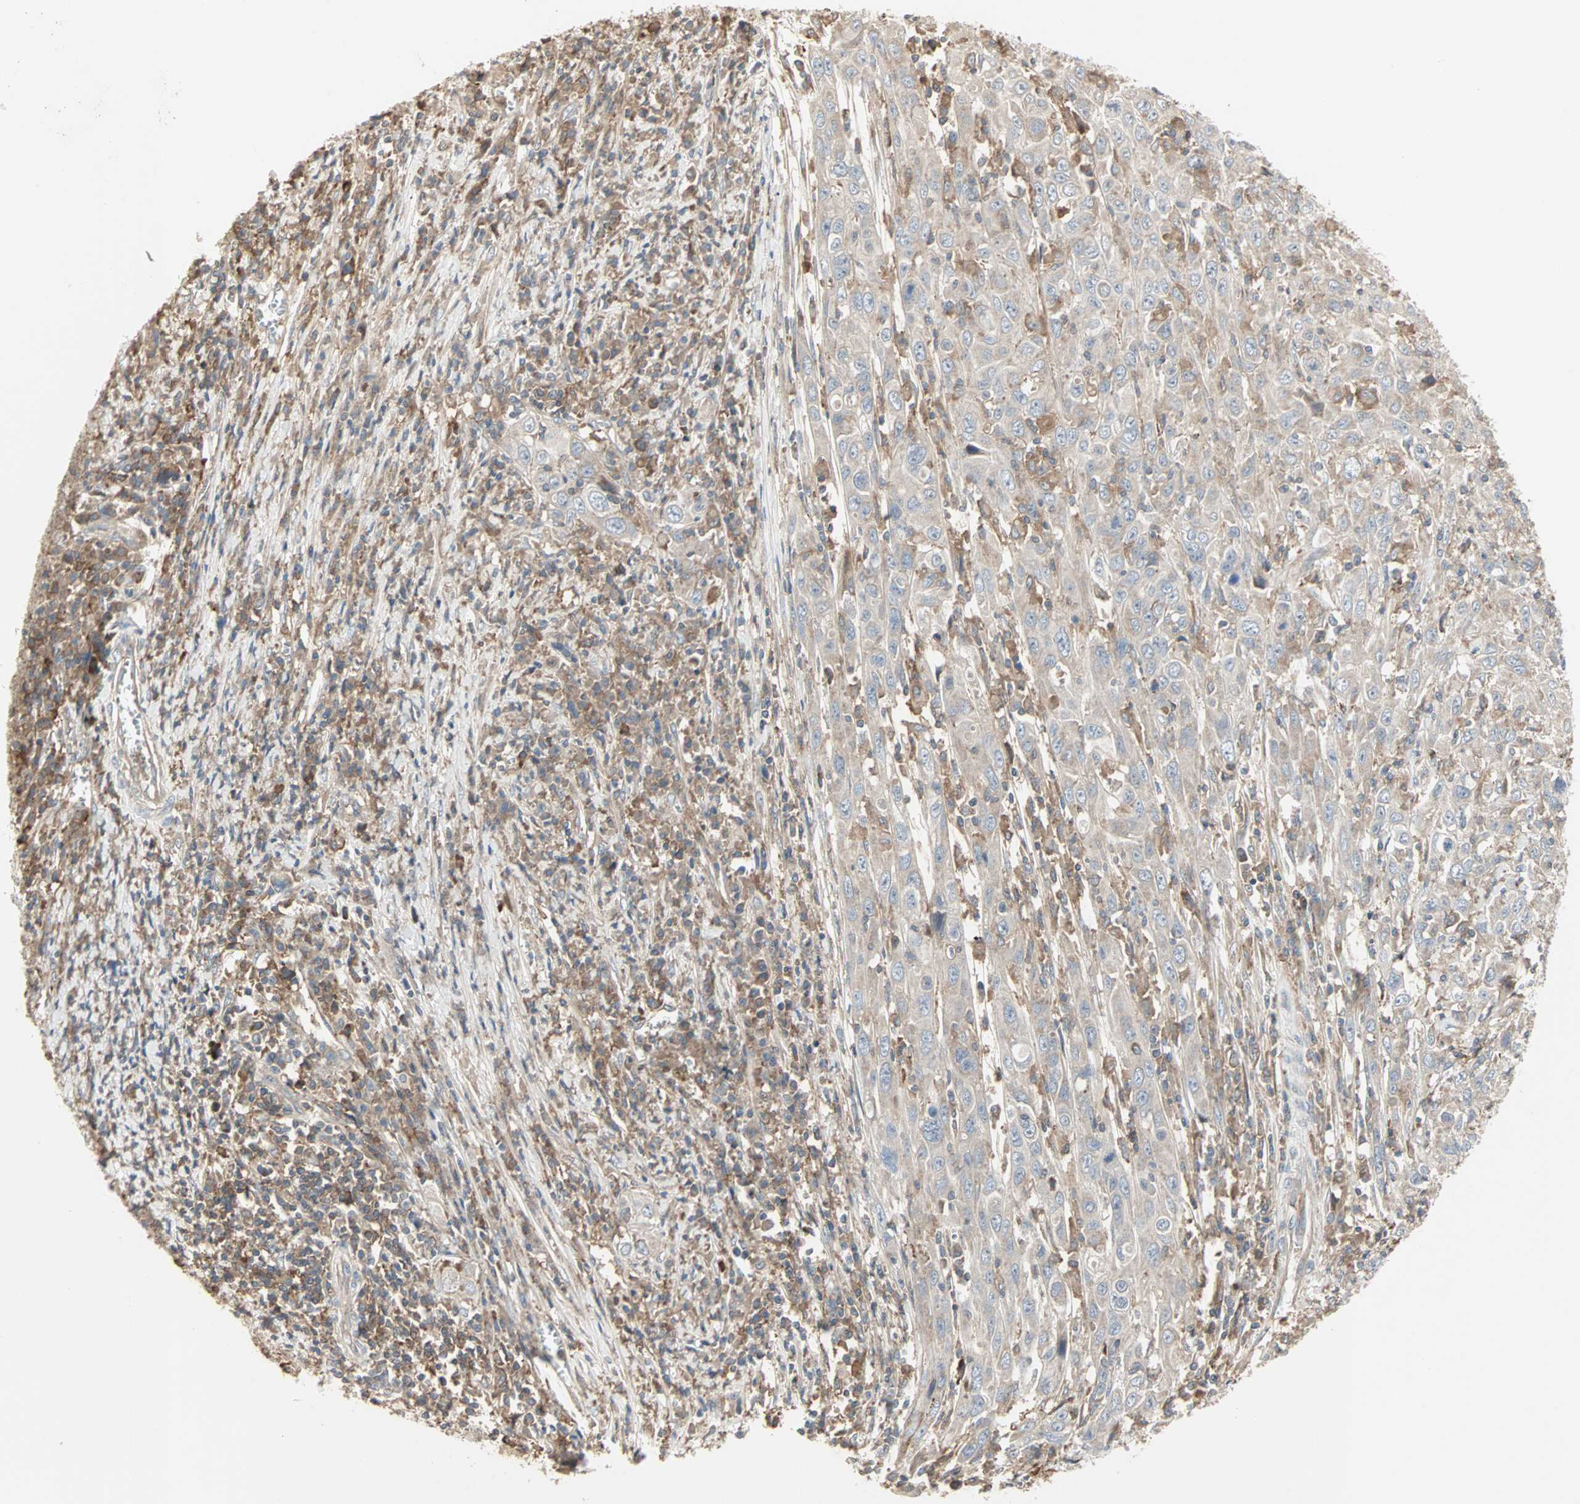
{"staining": {"intensity": "weak", "quantity": ">75%", "location": "cytoplasmic/membranous"}, "tissue": "cervical cancer", "cell_type": "Tumor cells", "image_type": "cancer", "snomed": [{"axis": "morphology", "description": "Squamous cell carcinoma, NOS"}, {"axis": "topography", "description": "Cervix"}], "caption": "An IHC micrograph of tumor tissue is shown. Protein staining in brown labels weak cytoplasmic/membranous positivity in cervical cancer (squamous cell carcinoma) within tumor cells.", "gene": "GNAI2", "patient": {"sex": "female", "age": 46}}